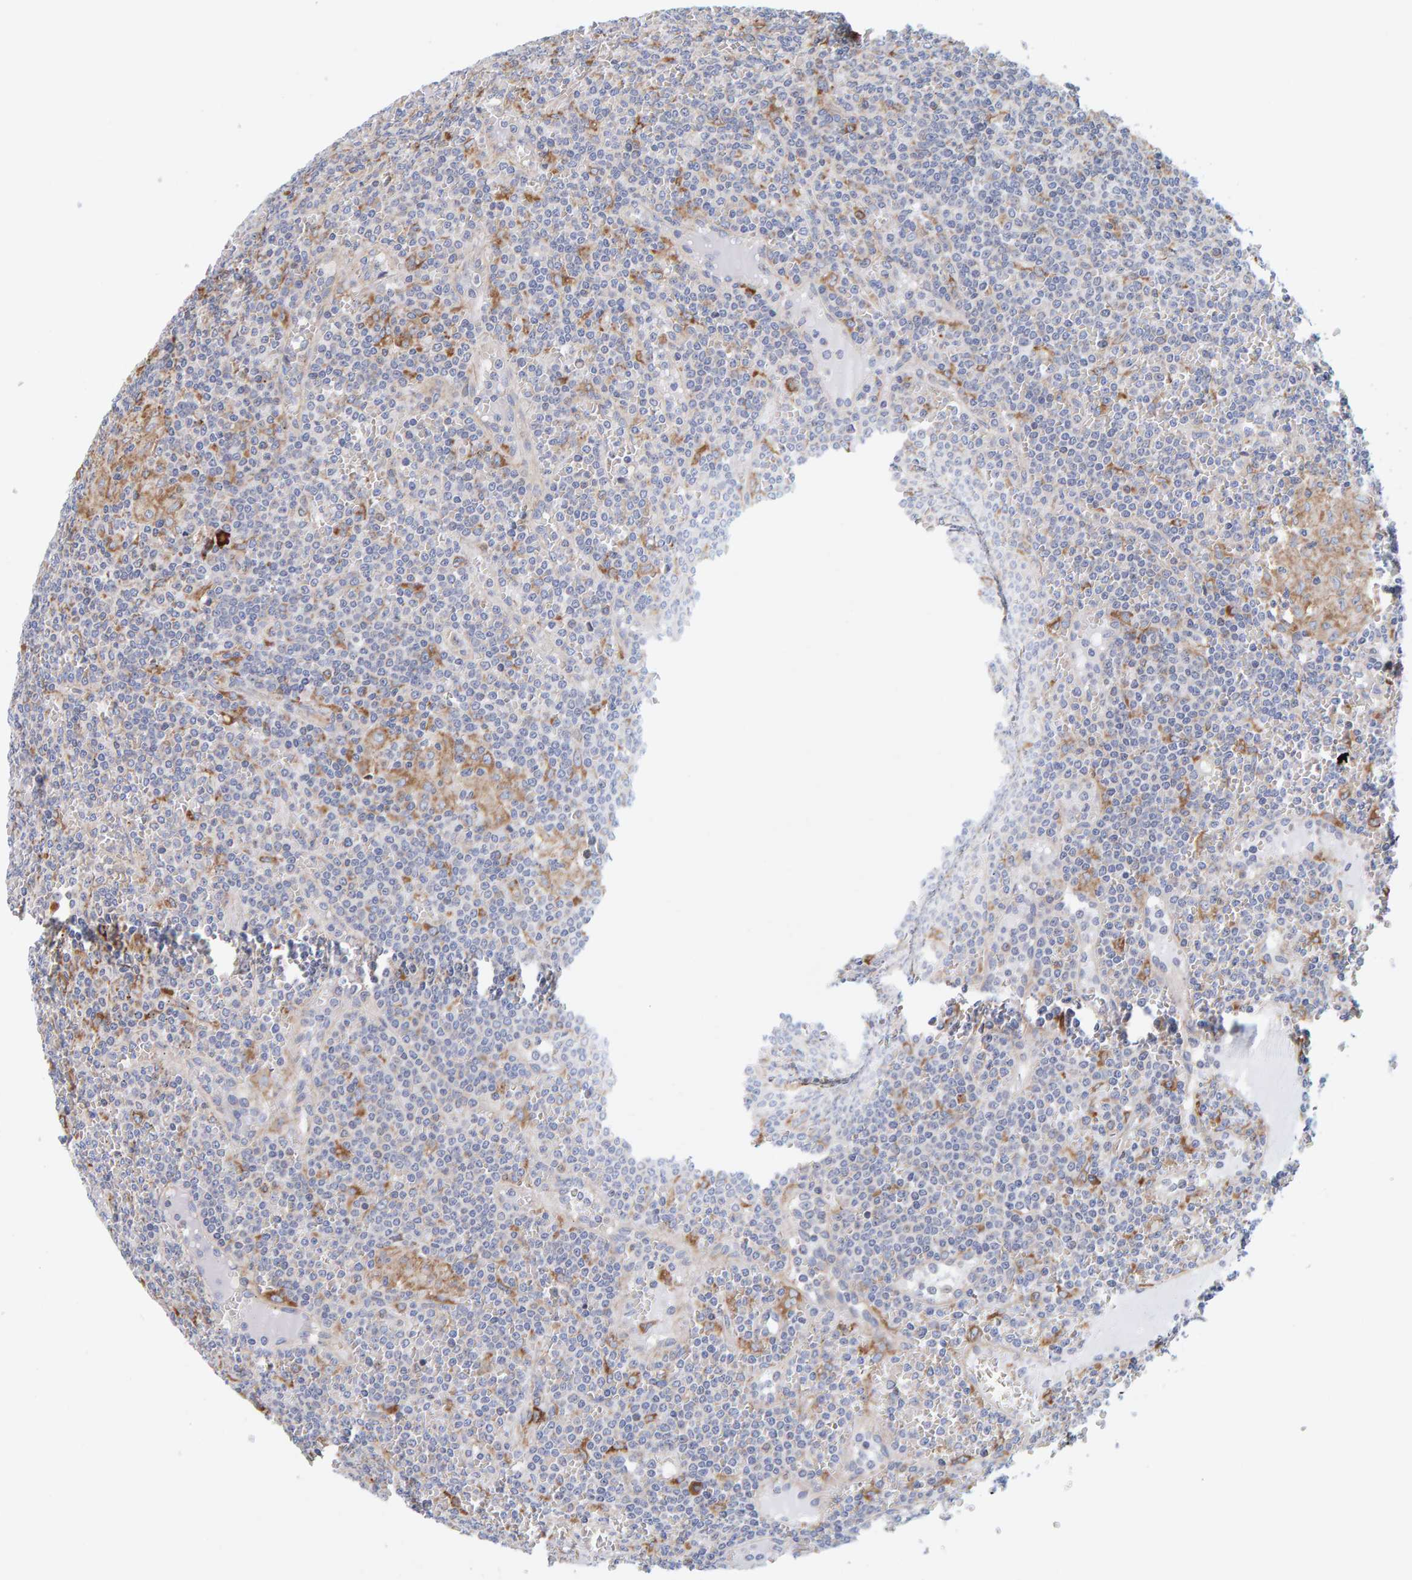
{"staining": {"intensity": "moderate", "quantity": "<25%", "location": "cytoplasmic/membranous"}, "tissue": "lymphoma", "cell_type": "Tumor cells", "image_type": "cancer", "snomed": [{"axis": "morphology", "description": "Malignant lymphoma, non-Hodgkin's type, Low grade"}, {"axis": "topography", "description": "Spleen"}], "caption": "IHC image of neoplastic tissue: human lymphoma stained using immunohistochemistry demonstrates low levels of moderate protein expression localized specifically in the cytoplasmic/membranous of tumor cells, appearing as a cytoplasmic/membranous brown color.", "gene": "SGPL1", "patient": {"sex": "female", "age": 19}}